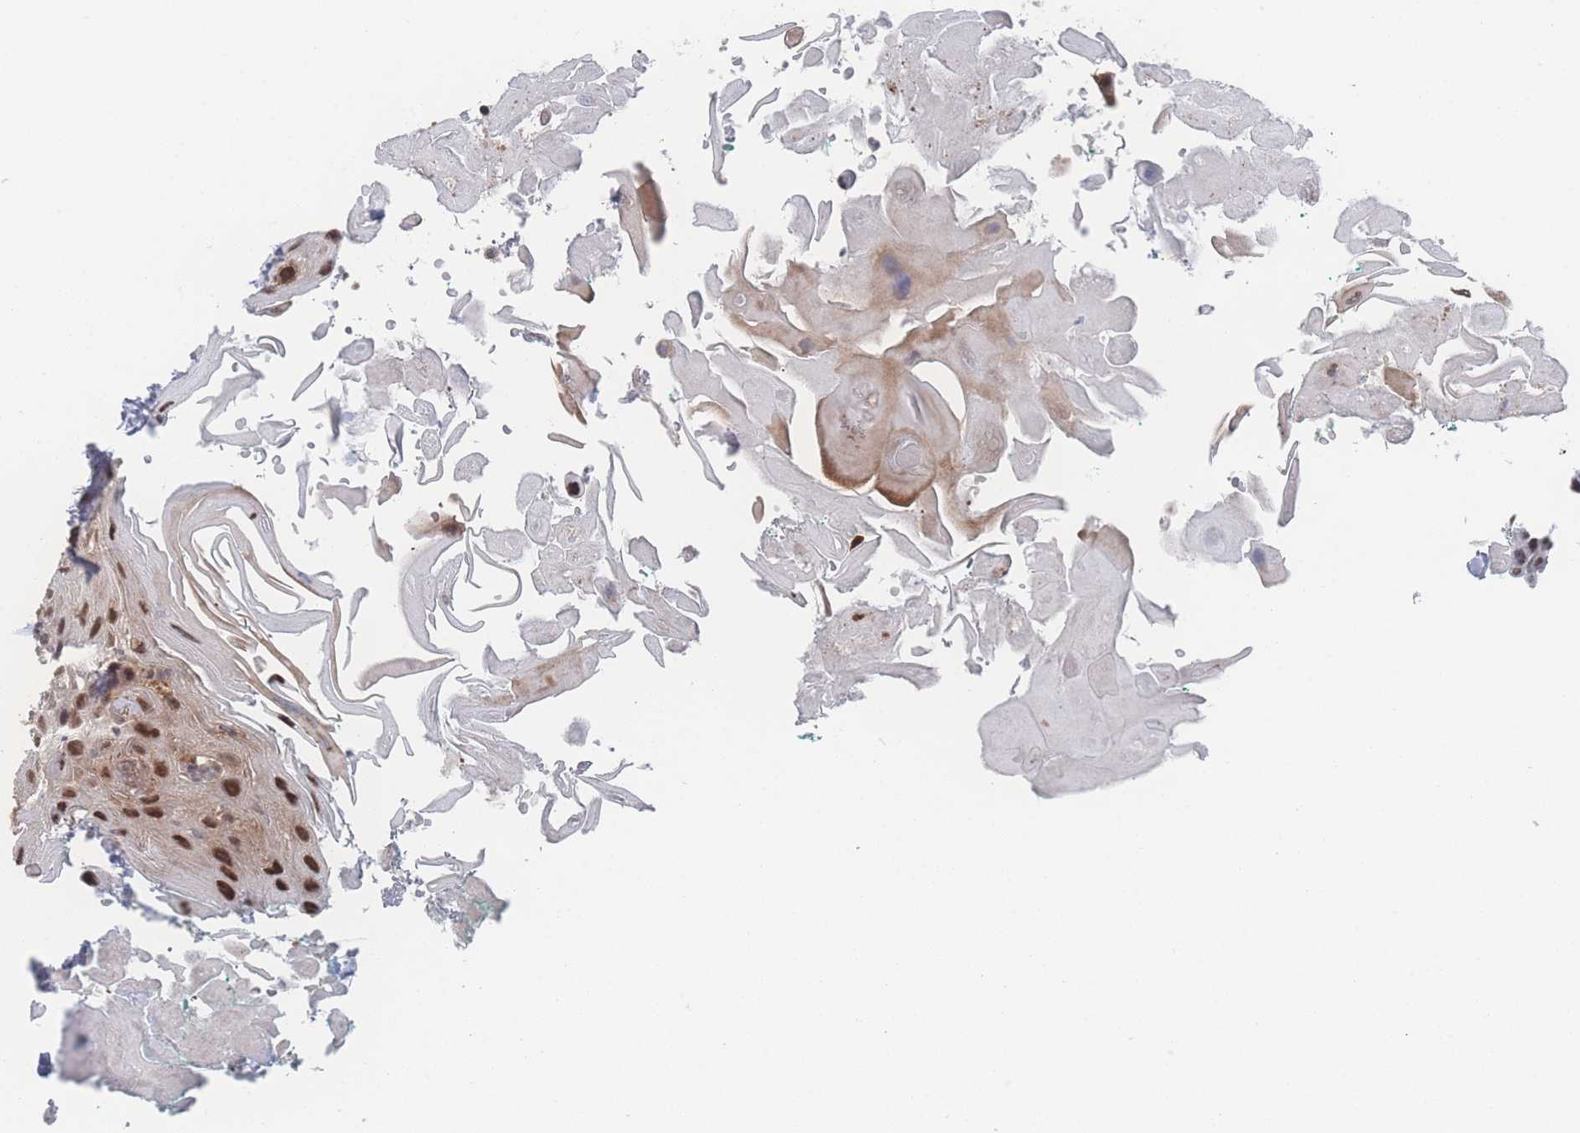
{"staining": {"intensity": "moderate", "quantity": ">75%", "location": "nuclear"}, "tissue": "head and neck cancer", "cell_type": "Tumor cells", "image_type": "cancer", "snomed": [{"axis": "morphology", "description": "Squamous cell carcinoma, NOS"}, {"axis": "topography", "description": "Head-Neck"}], "caption": "Immunohistochemistry of human head and neck squamous cell carcinoma demonstrates medium levels of moderate nuclear expression in approximately >75% of tumor cells.", "gene": "PSMA1", "patient": {"sex": "male", "age": 81}}